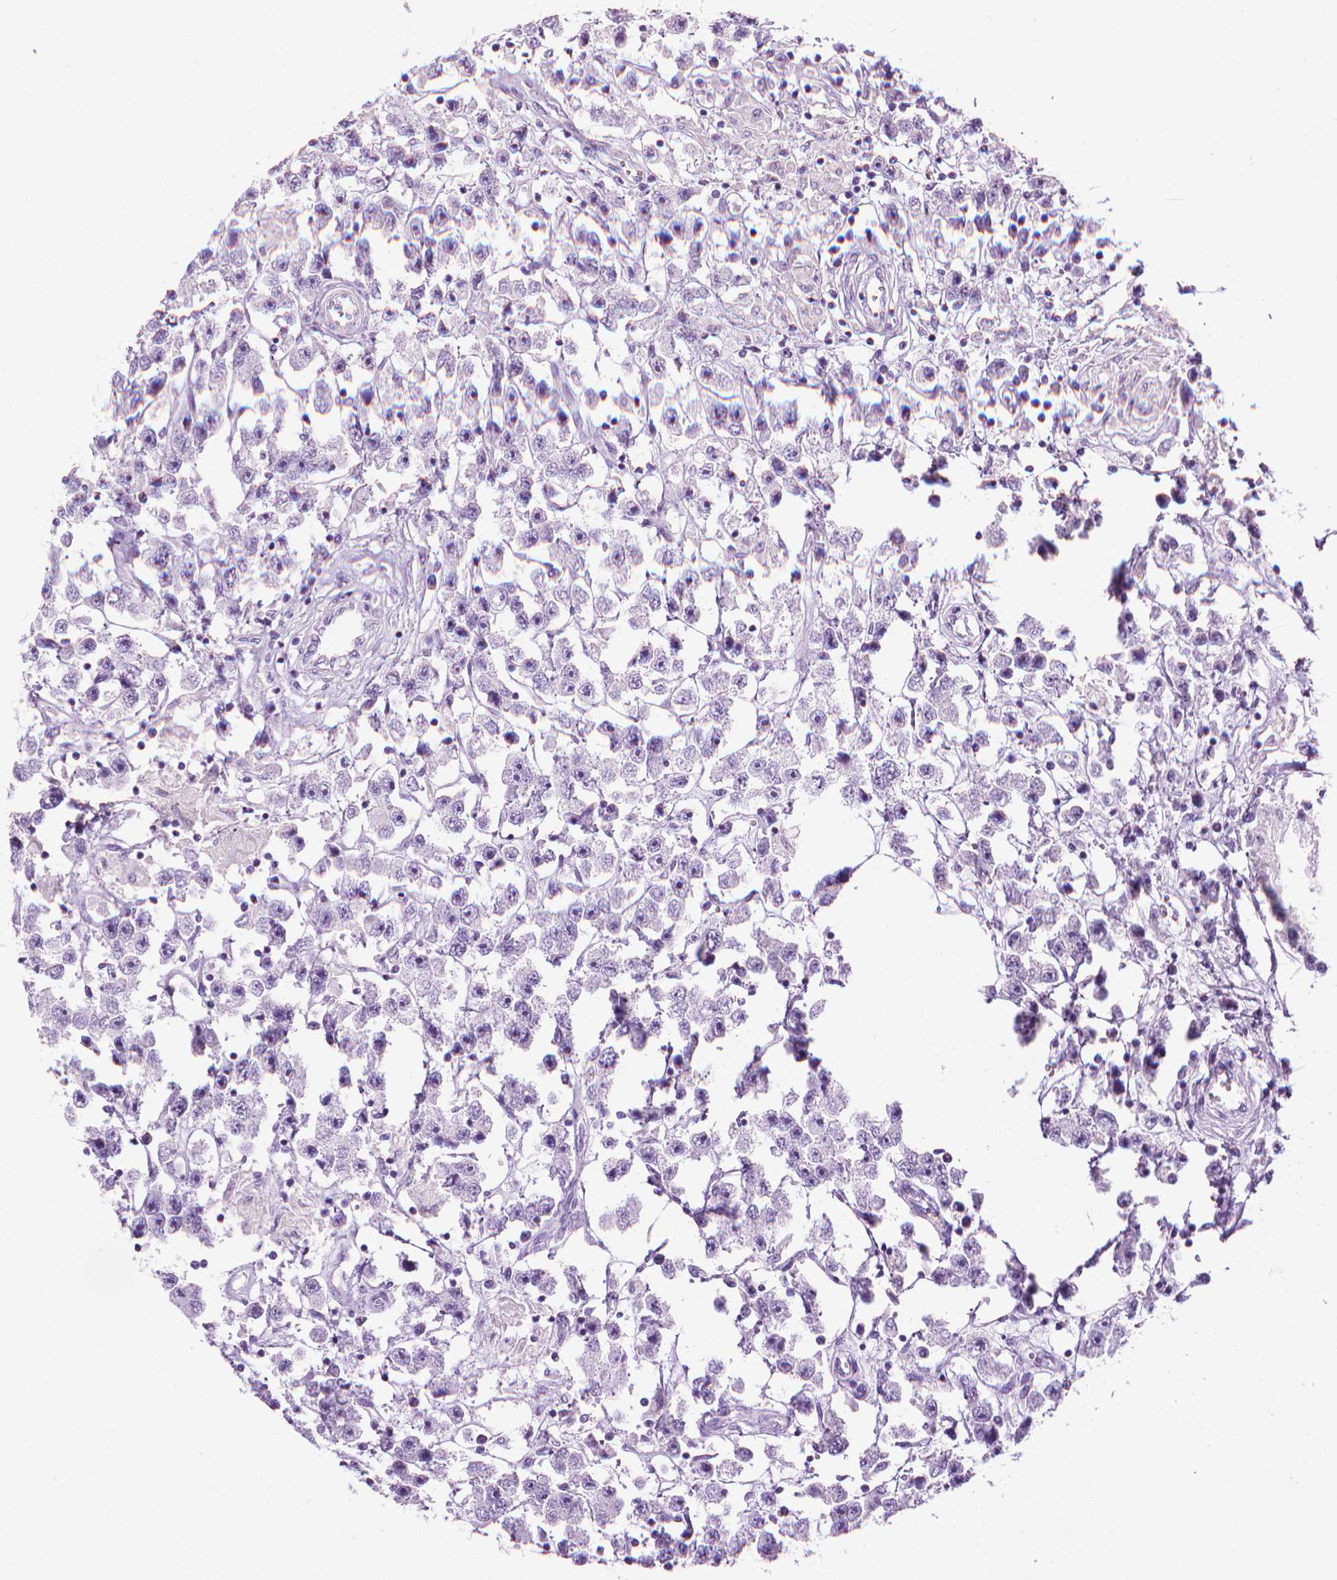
{"staining": {"intensity": "negative", "quantity": "none", "location": "none"}, "tissue": "testis cancer", "cell_type": "Tumor cells", "image_type": "cancer", "snomed": [{"axis": "morphology", "description": "Seminoma, NOS"}, {"axis": "topography", "description": "Testis"}], "caption": "A high-resolution image shows immunohistochemistry (IHC) staining of testis cancer, which demonstrates no significant positivity in tumor cells.", "gene": "DNAI7", "patient": {"sex": "male", "age": 45}}